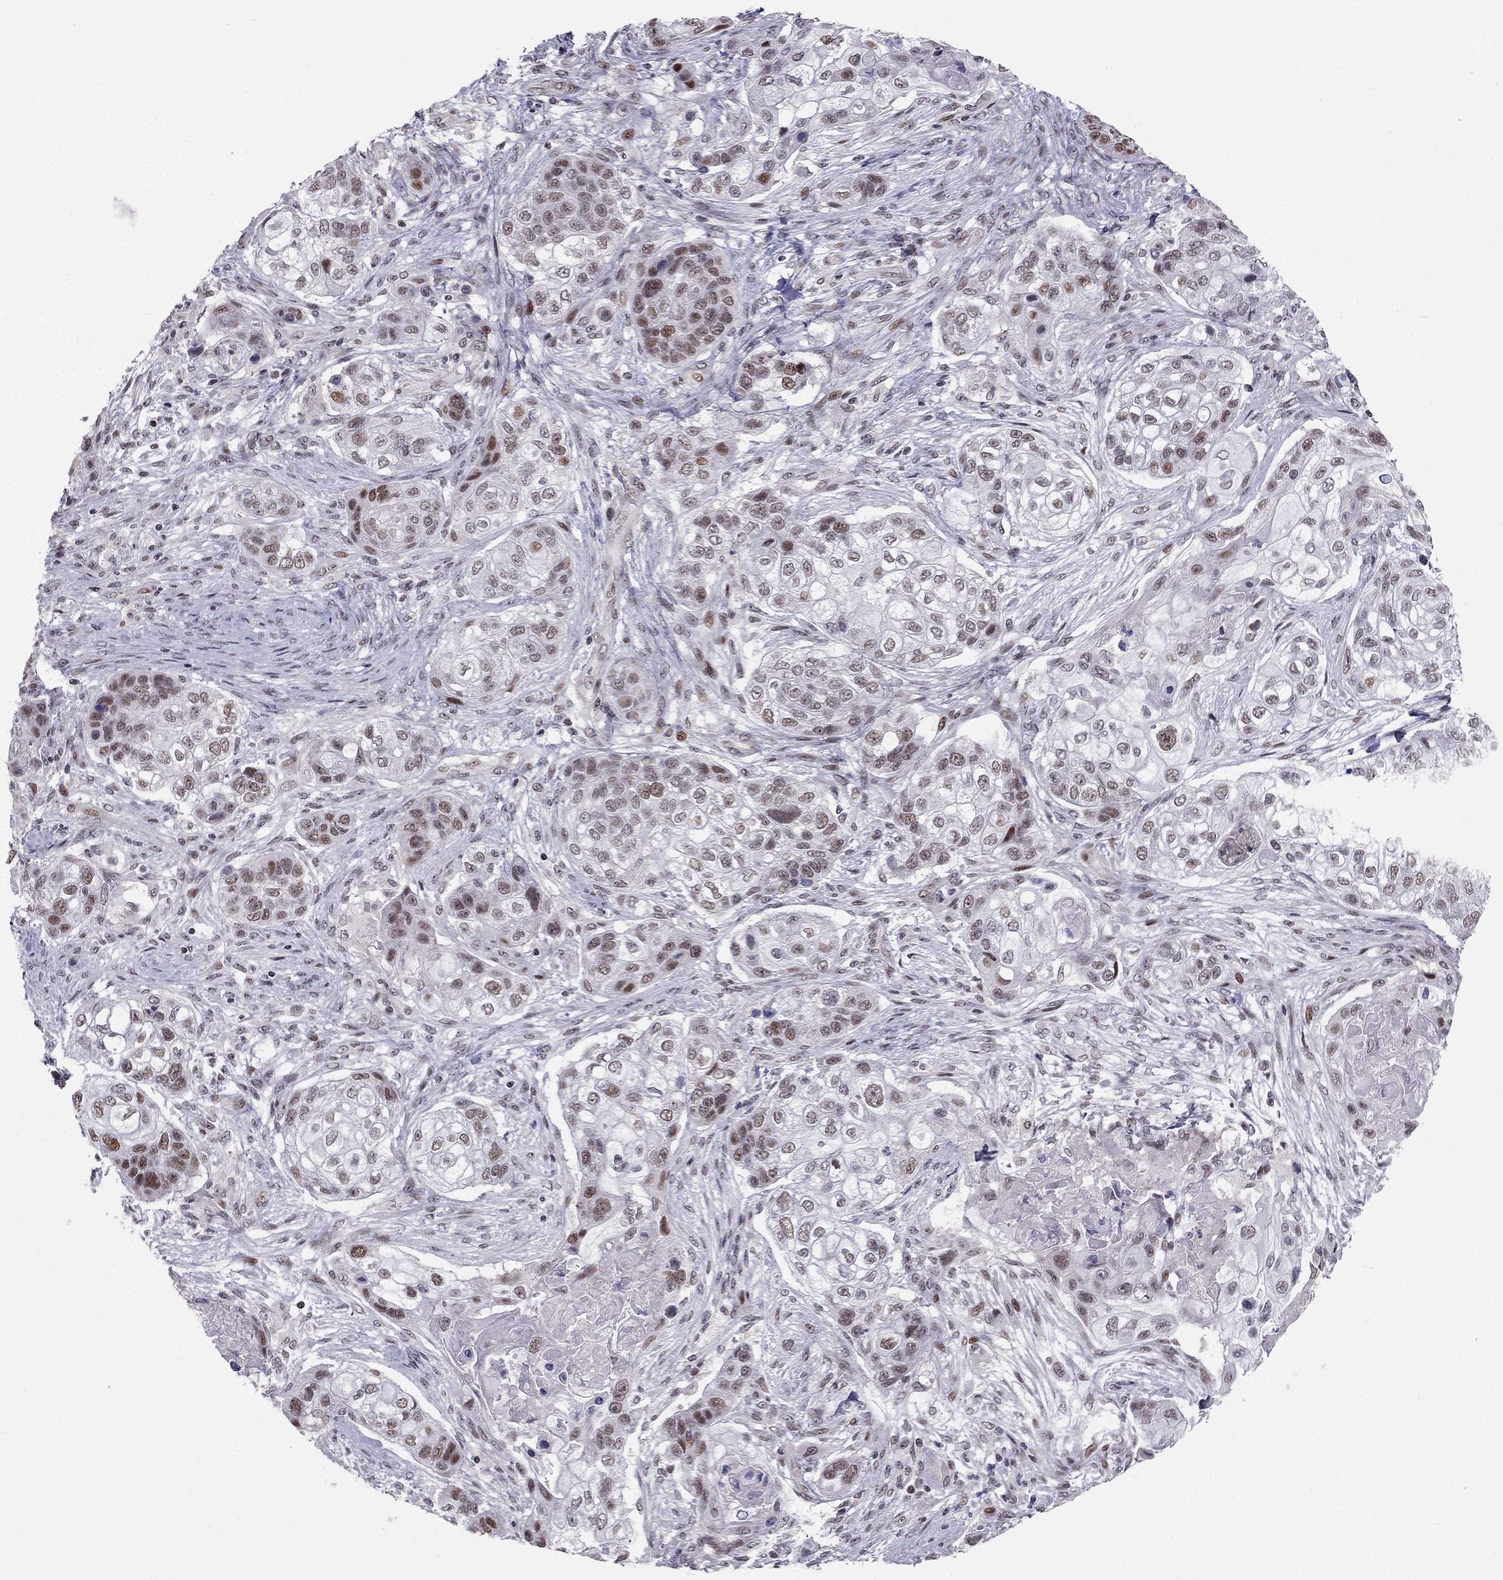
{"staining": {"intensity": "moderate", "quantity": "<25%", "location": "nuclear"}, "tissue": "lung cancer", "cell_type": "Tumor cells", "image_type": "cancer", "snomed": [{"axis": "morphology", "description": "Squamous cell carcinoma, NOS"}, {"axis": "topography", "description": "Lung"}], "caption": "The micrograph displays staining of lung cancer (squamous cell carcinoma), revealing moderate nuclear protein staining (brown color) within tumor cells.", "gene": "RPRD2", "patient": {"sex": "male", "age": 69}}